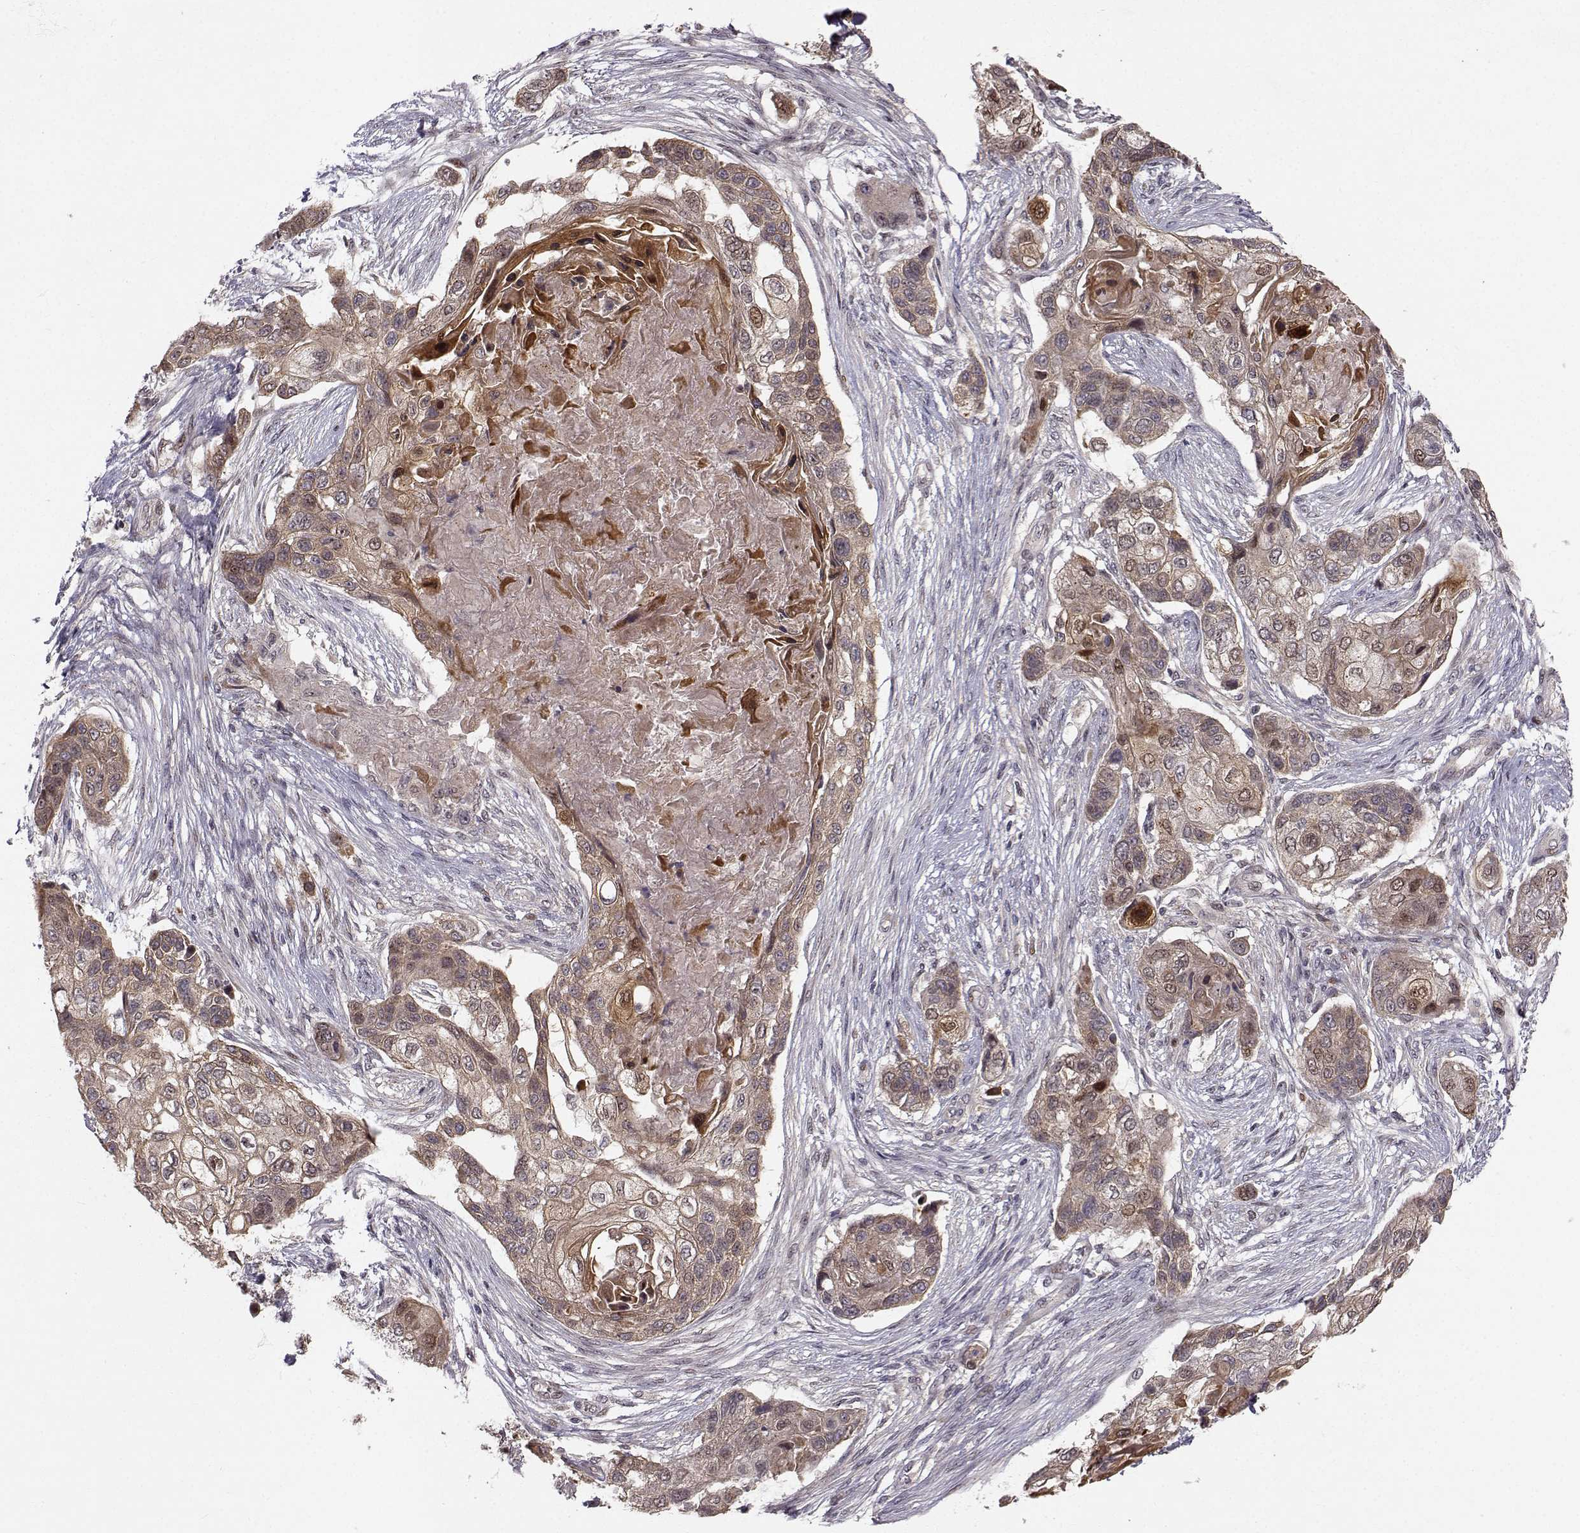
{"staining": {"intensity": "moderate", "quantity": "<25%", "location": "cytoplasmic/membranous"}, "tissue": "lung cancer", "cell_type": "Tumor cells", "image_type": "cancer", "snomed": [{"axis": "morphology", "description": "Squamous cell carcinoma, NOS"}, {"axis": "topography", "description": "Lung"}], "caption": "Squamous cell carcinoma (lung) stained for a protein shows moderate cytoplasmic/membranous positivity in tumor cells. The protein of interest is stained brown, and the nuclei are stained in blue (DAB (3,3'-diaminobenzidine) IHC with brightfield microscopy, high magnification).", "gene": "APC", "patient": {"sex": "male", "age": 69}}